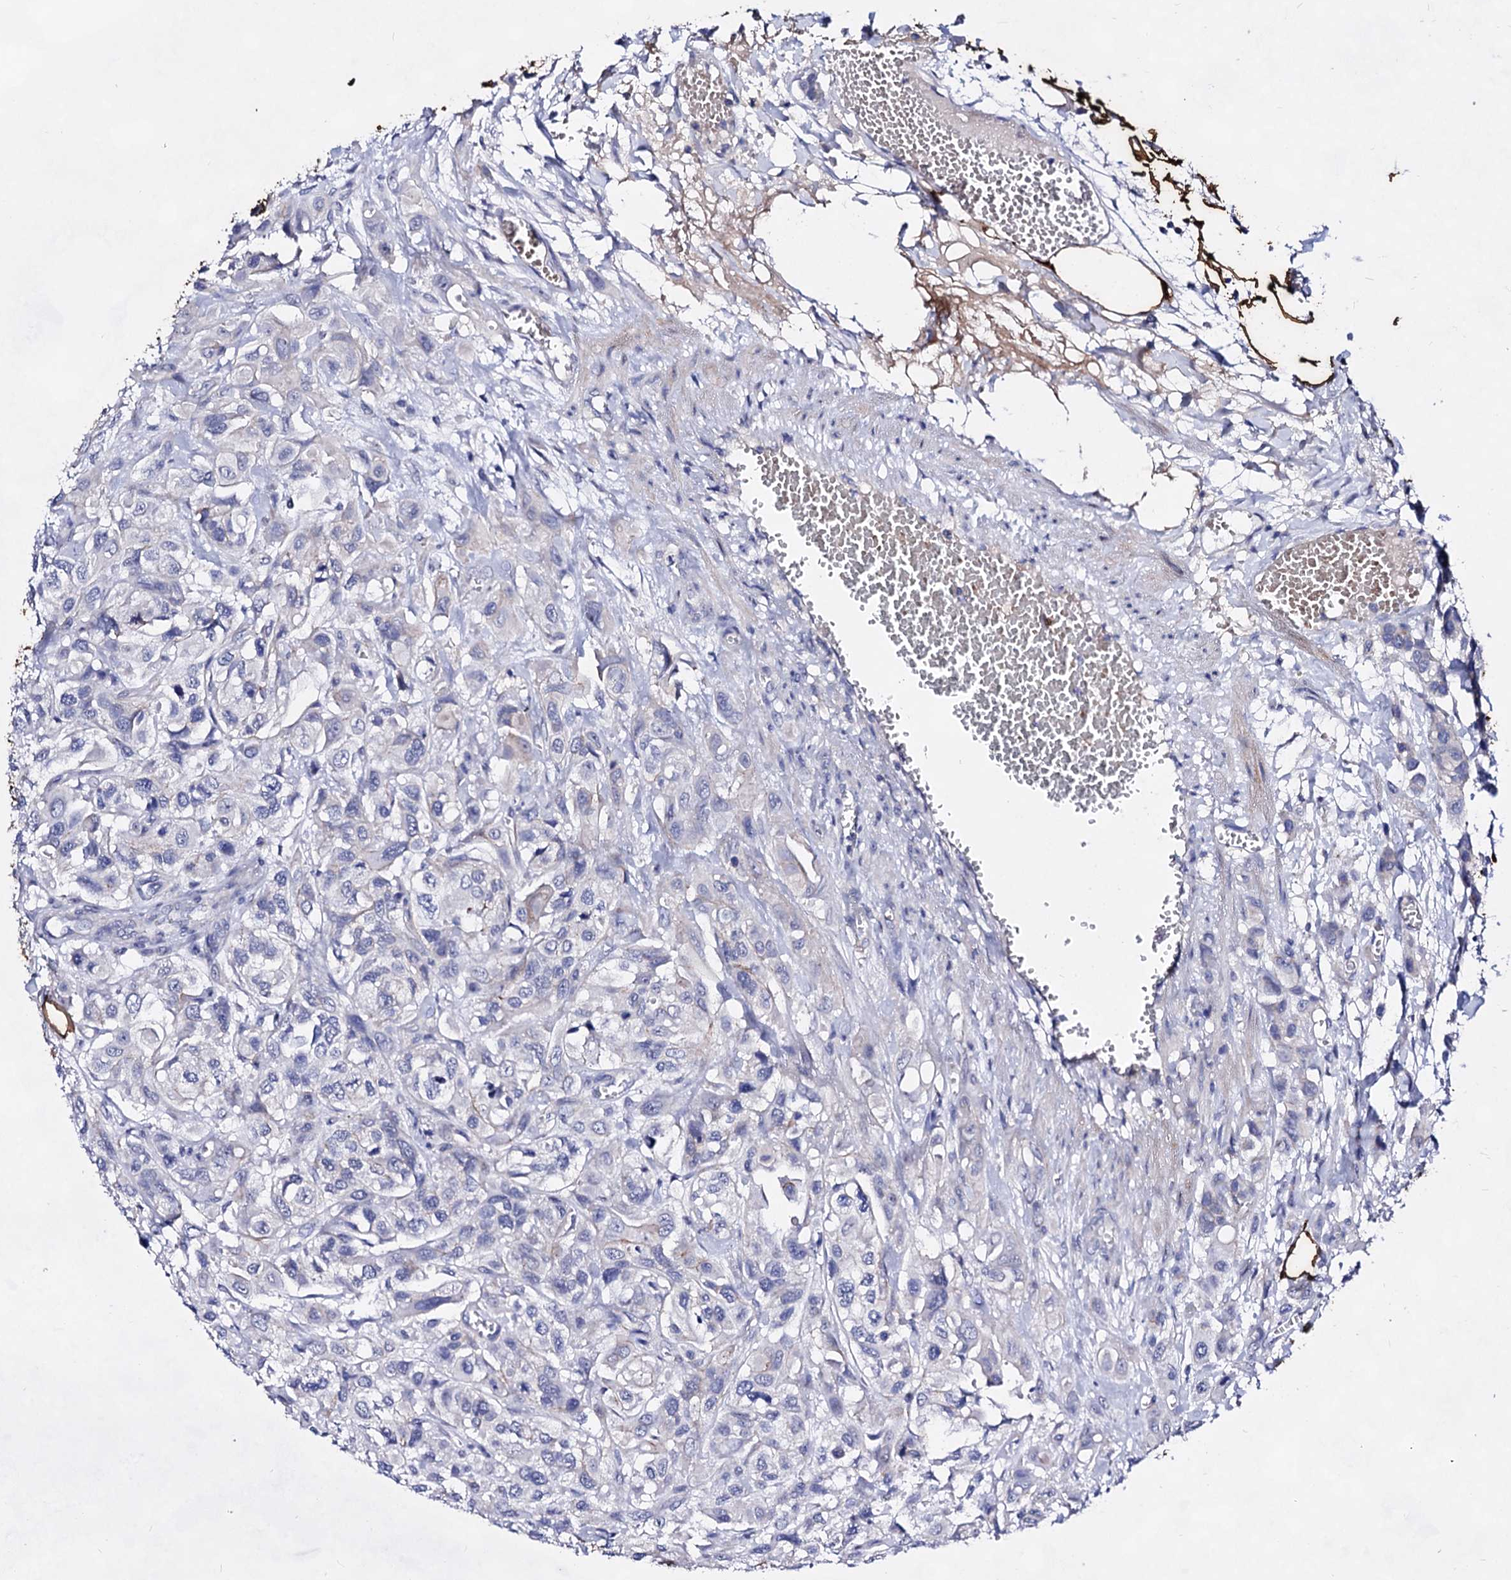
{"staining": {"intensity": "negative", "quantity": "none", "location": "none"}, "tissue": "urothelial cancer", "cell_type": "Tumor cells", "image_type": "cancer", "snomed": [{"axis": "morphology", "description": "Urothelial carcinoma, High grade"}, {"axis": "topography", "description": "Urinary bladder"}], "caption": "Human high-grade urothelial carcinoma stained for a protein using immunohistochemistry exhibits no positivity in tumor cells.", "gene": "PLIN1", "patient": {"sex": "male", "age": 67}}